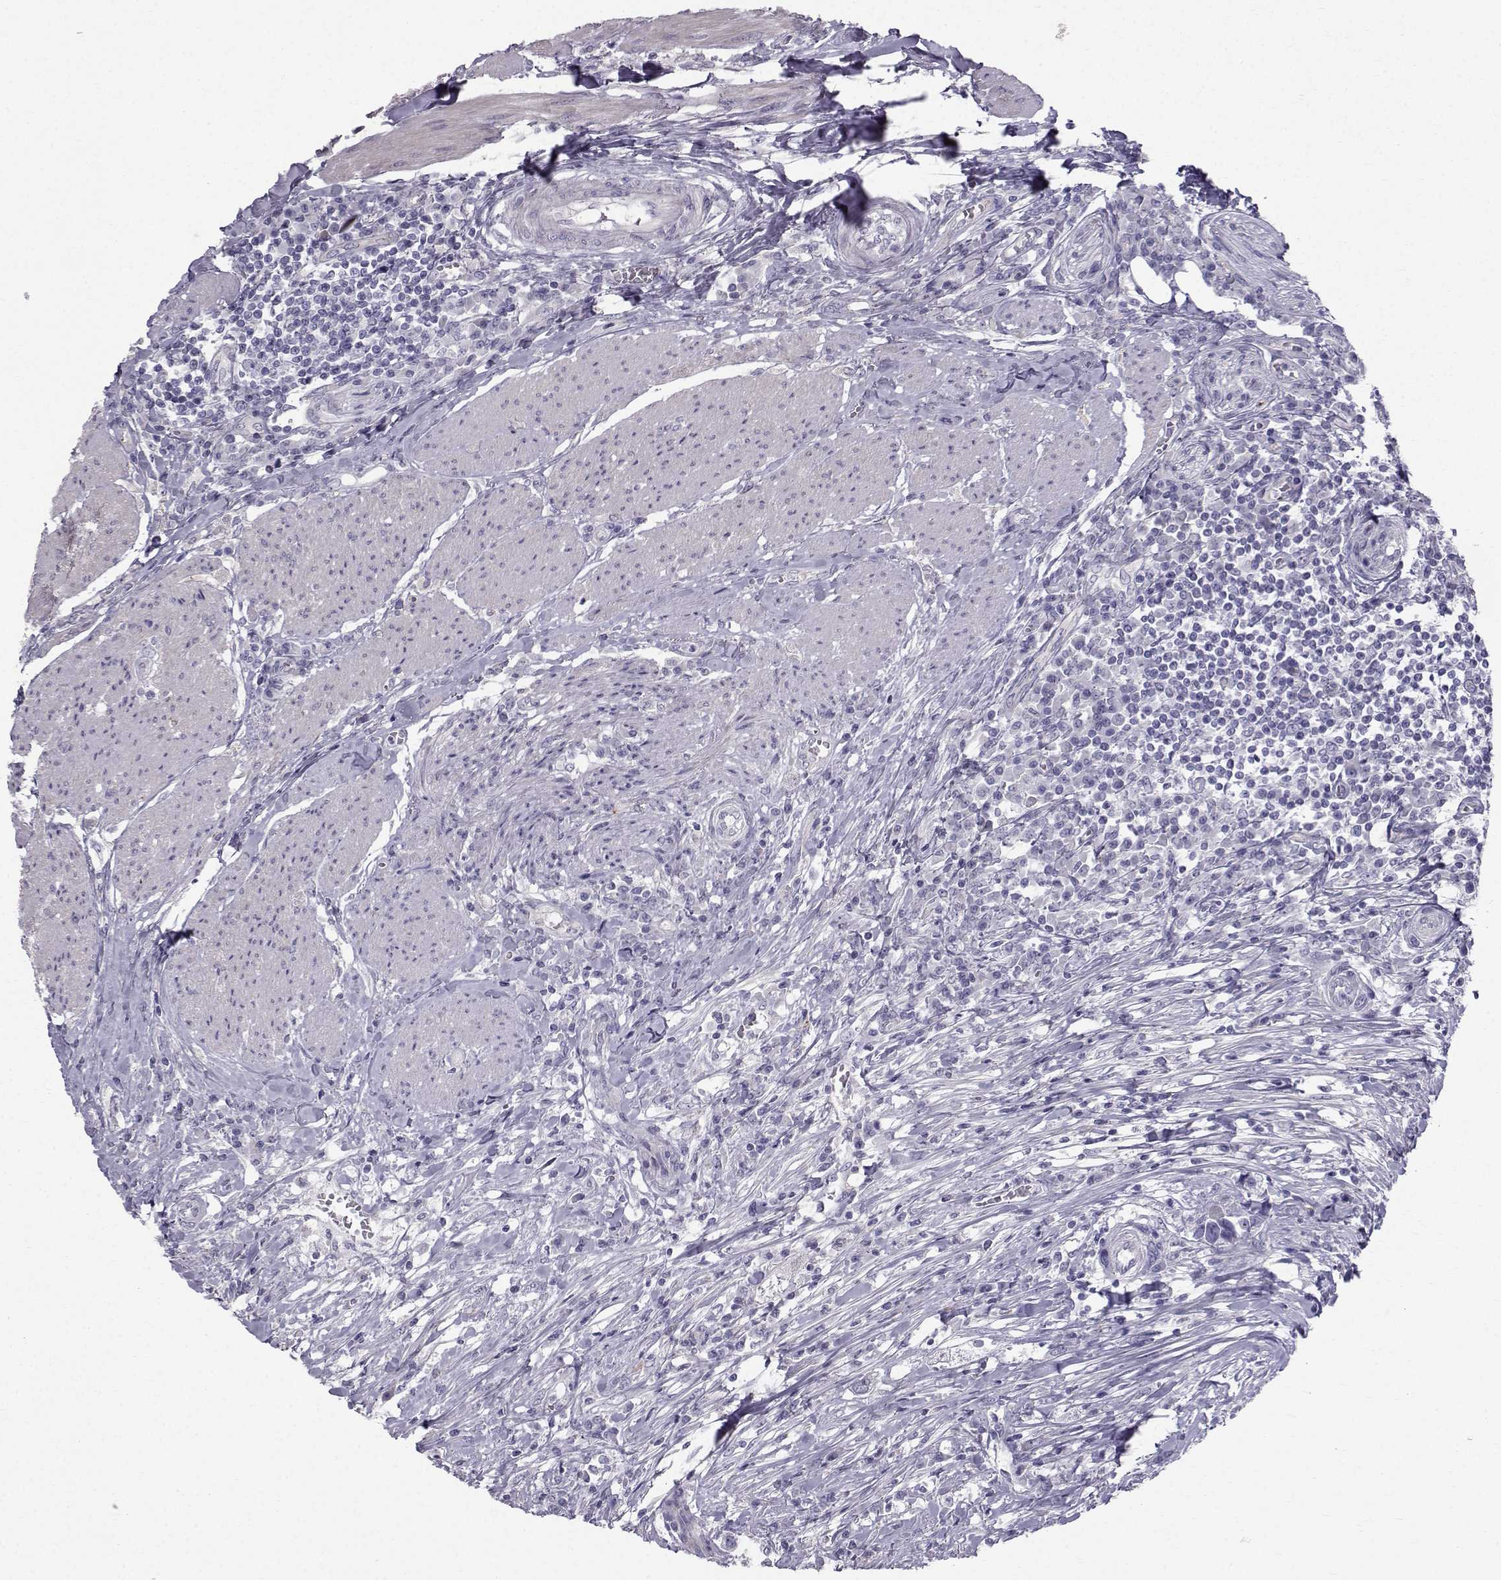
{"staining": {"intensity": "negative", "quantity": "none", "location": "none"}, "tissue": "urothelial cancer", "cell_type": "Tumor cells", "image_type": "cancer", "snomed": [{"axis": "morphology", "description": "Urothelial carcinoma, NOS"}, {"axis": "morphology", "description": "Urothelial carcinoma, High grade"}, {"axis": "topography", "description": "Urinary bladder"}], "caption": "This is a micrograph of IHC staining of transitional cell carcinoma, which shows no positivity in tumor cells. (DAB (3,3'-diaminobenzidine) IHC with hematoxylin counter stain).", "gene": "CALCR", "patient": {"sex": "male", "age": 63}}